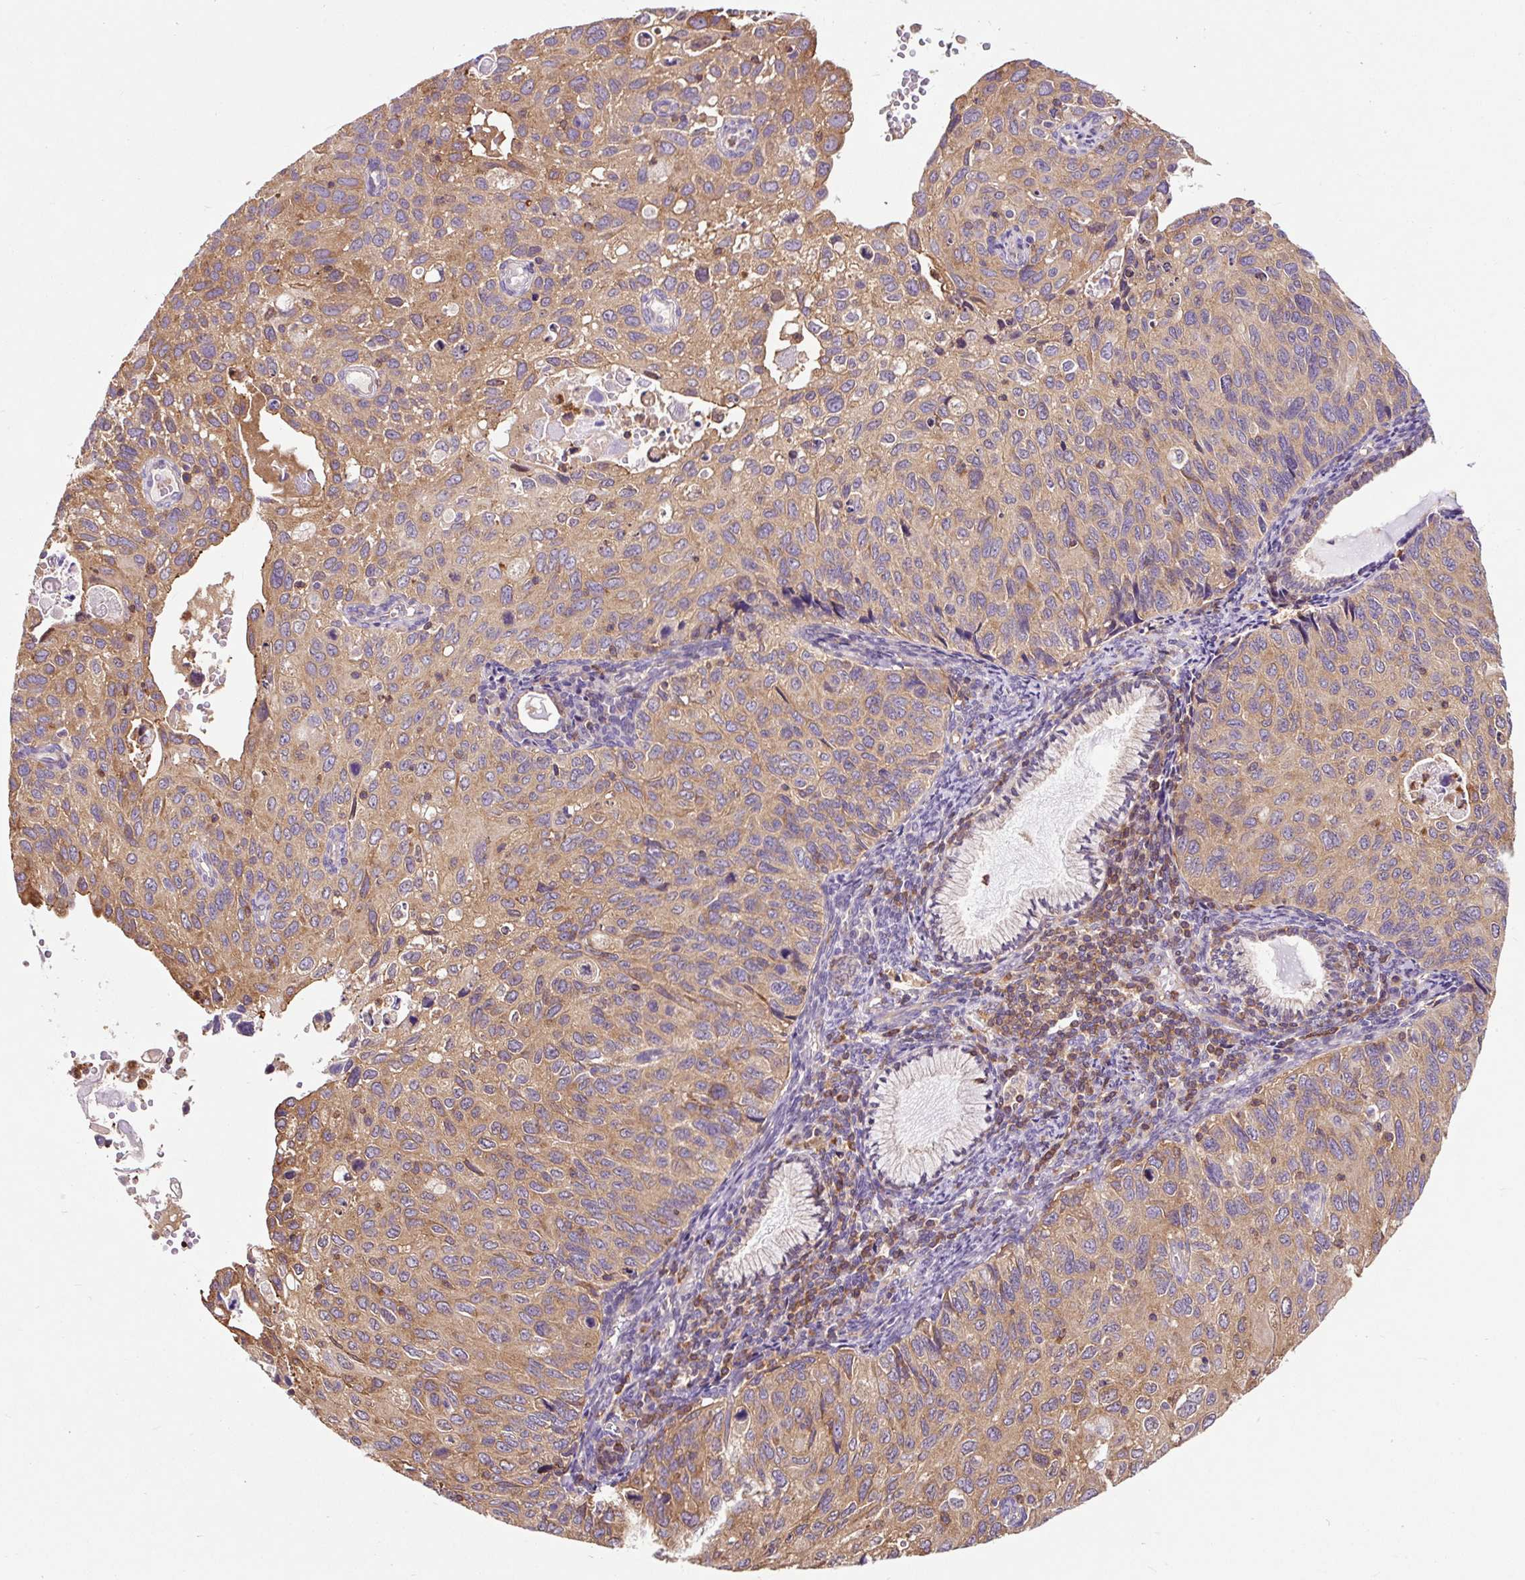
{"staining": {"intensity": "moderate", "quantity": ">75%", "location": "cytoplasmic/membranous"}, "tissue": "cervical cancer", "cell_type": "Tumor cells", "image_type": "cancer", "snomed": [{"axis": "morphology", "description": "Squamous cell carcinoma, NOS"}, {"axis": "topography", "description": "Cervix"}], "caption": "Brown immunohistochemical staining in human cervical cancer shows moderate cytoplasmic/membranous staining in approximately >75% of tumor cells.", "gene": "CISD3", "patient": {"sex": "female", "age": 70}}